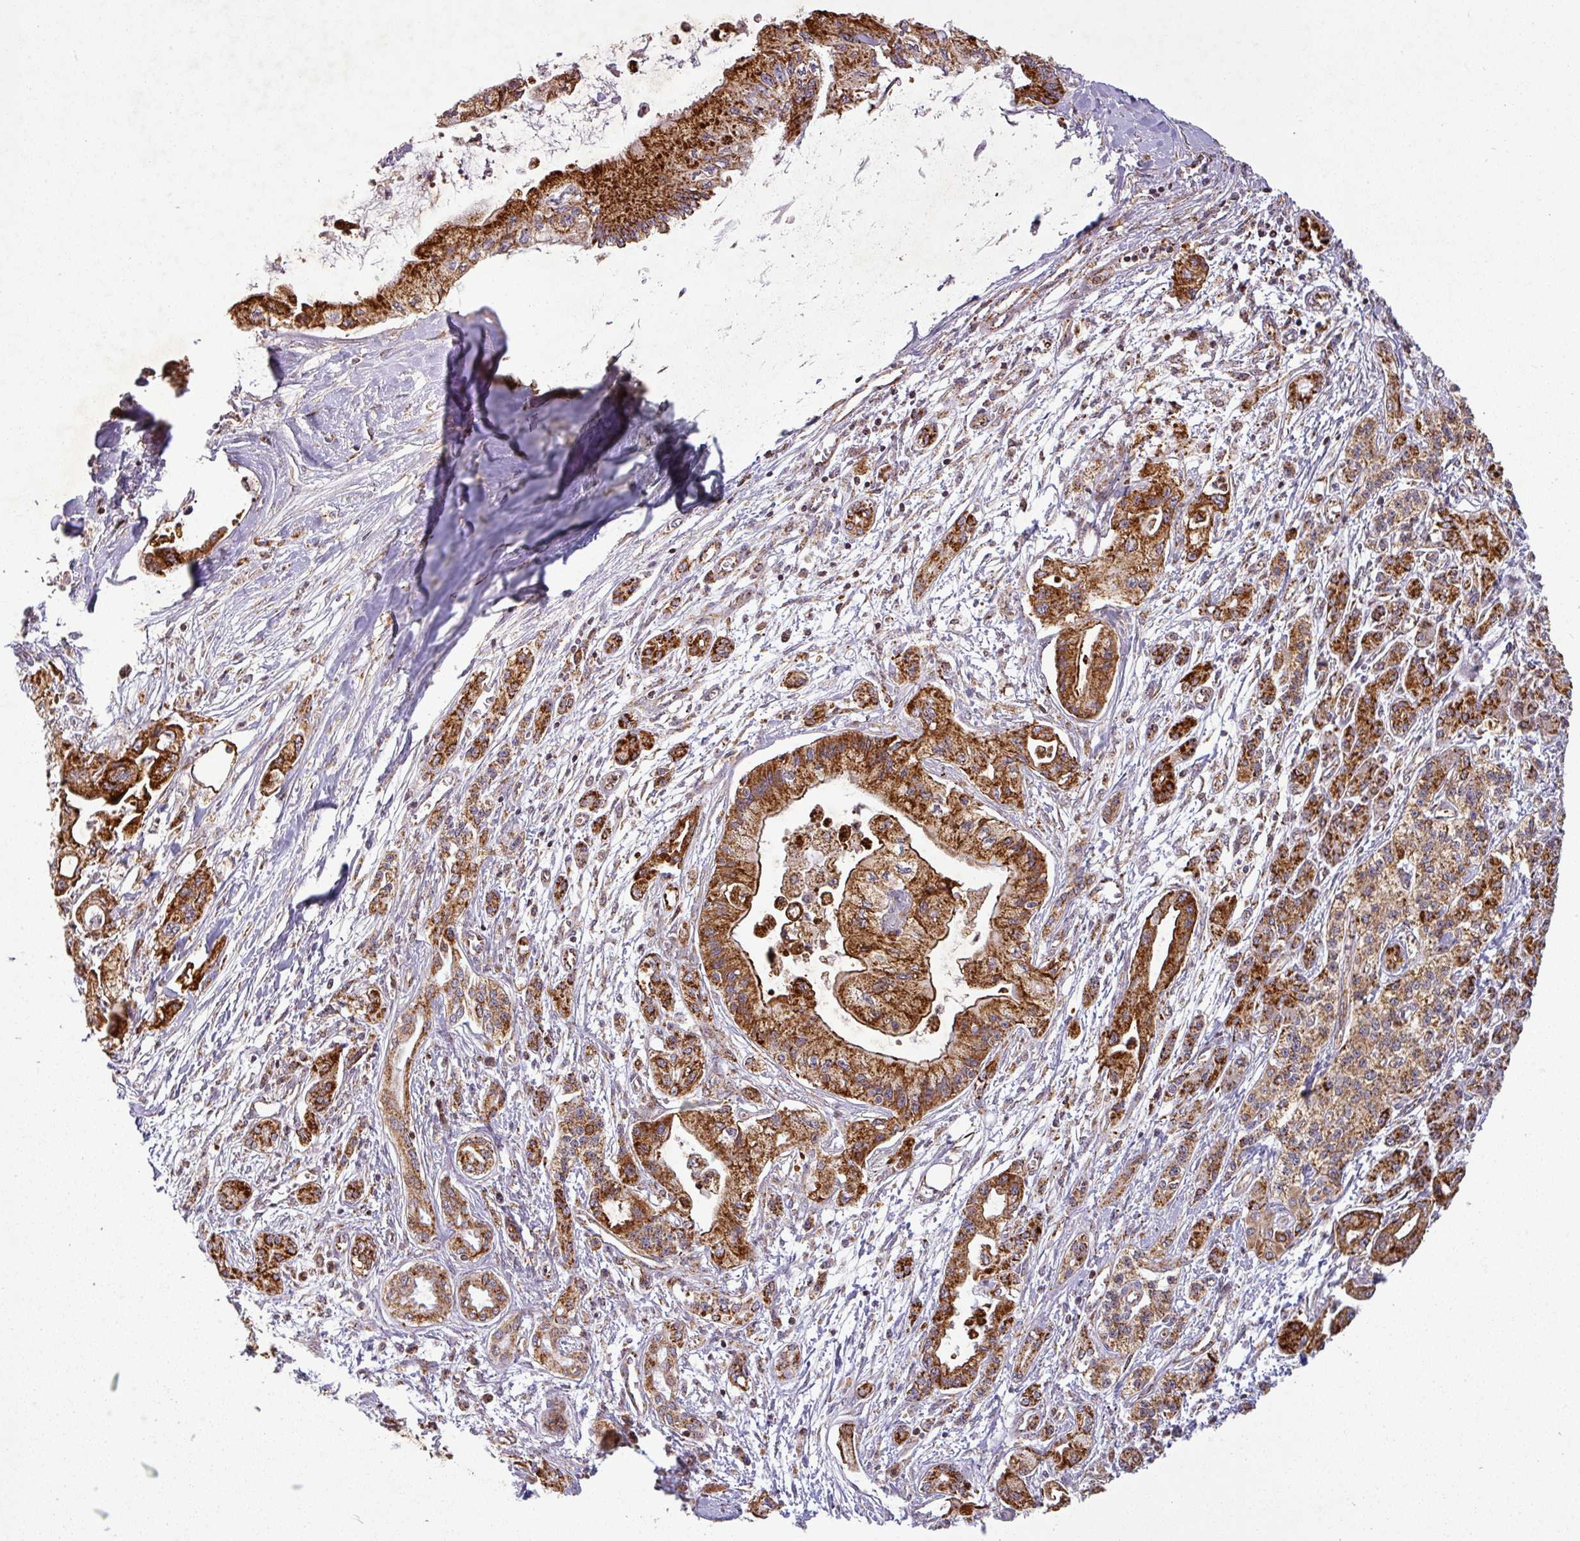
{"staining": {"intensity": "strong", "quantity": ">75%", "location": "cytoplasmic/membranous"}, "tissue": "pancreatic cancer", "cell_type": "Tumor cells", "image_type": "cancer", "snomed": [{"axis": "morphology", "description": "Adenocarcinoma, NOS"}, {"axis": "topography", "description": "Pancreas"}], "caption": "The immunohistochemical stain highlights strong cytoplasmic/membranous positivity in tumor cells of pancreatic cancer (adenocarcinoma) tissue.", "gene": "GPD2", "patient": {"sex": "male", "age": 61}}